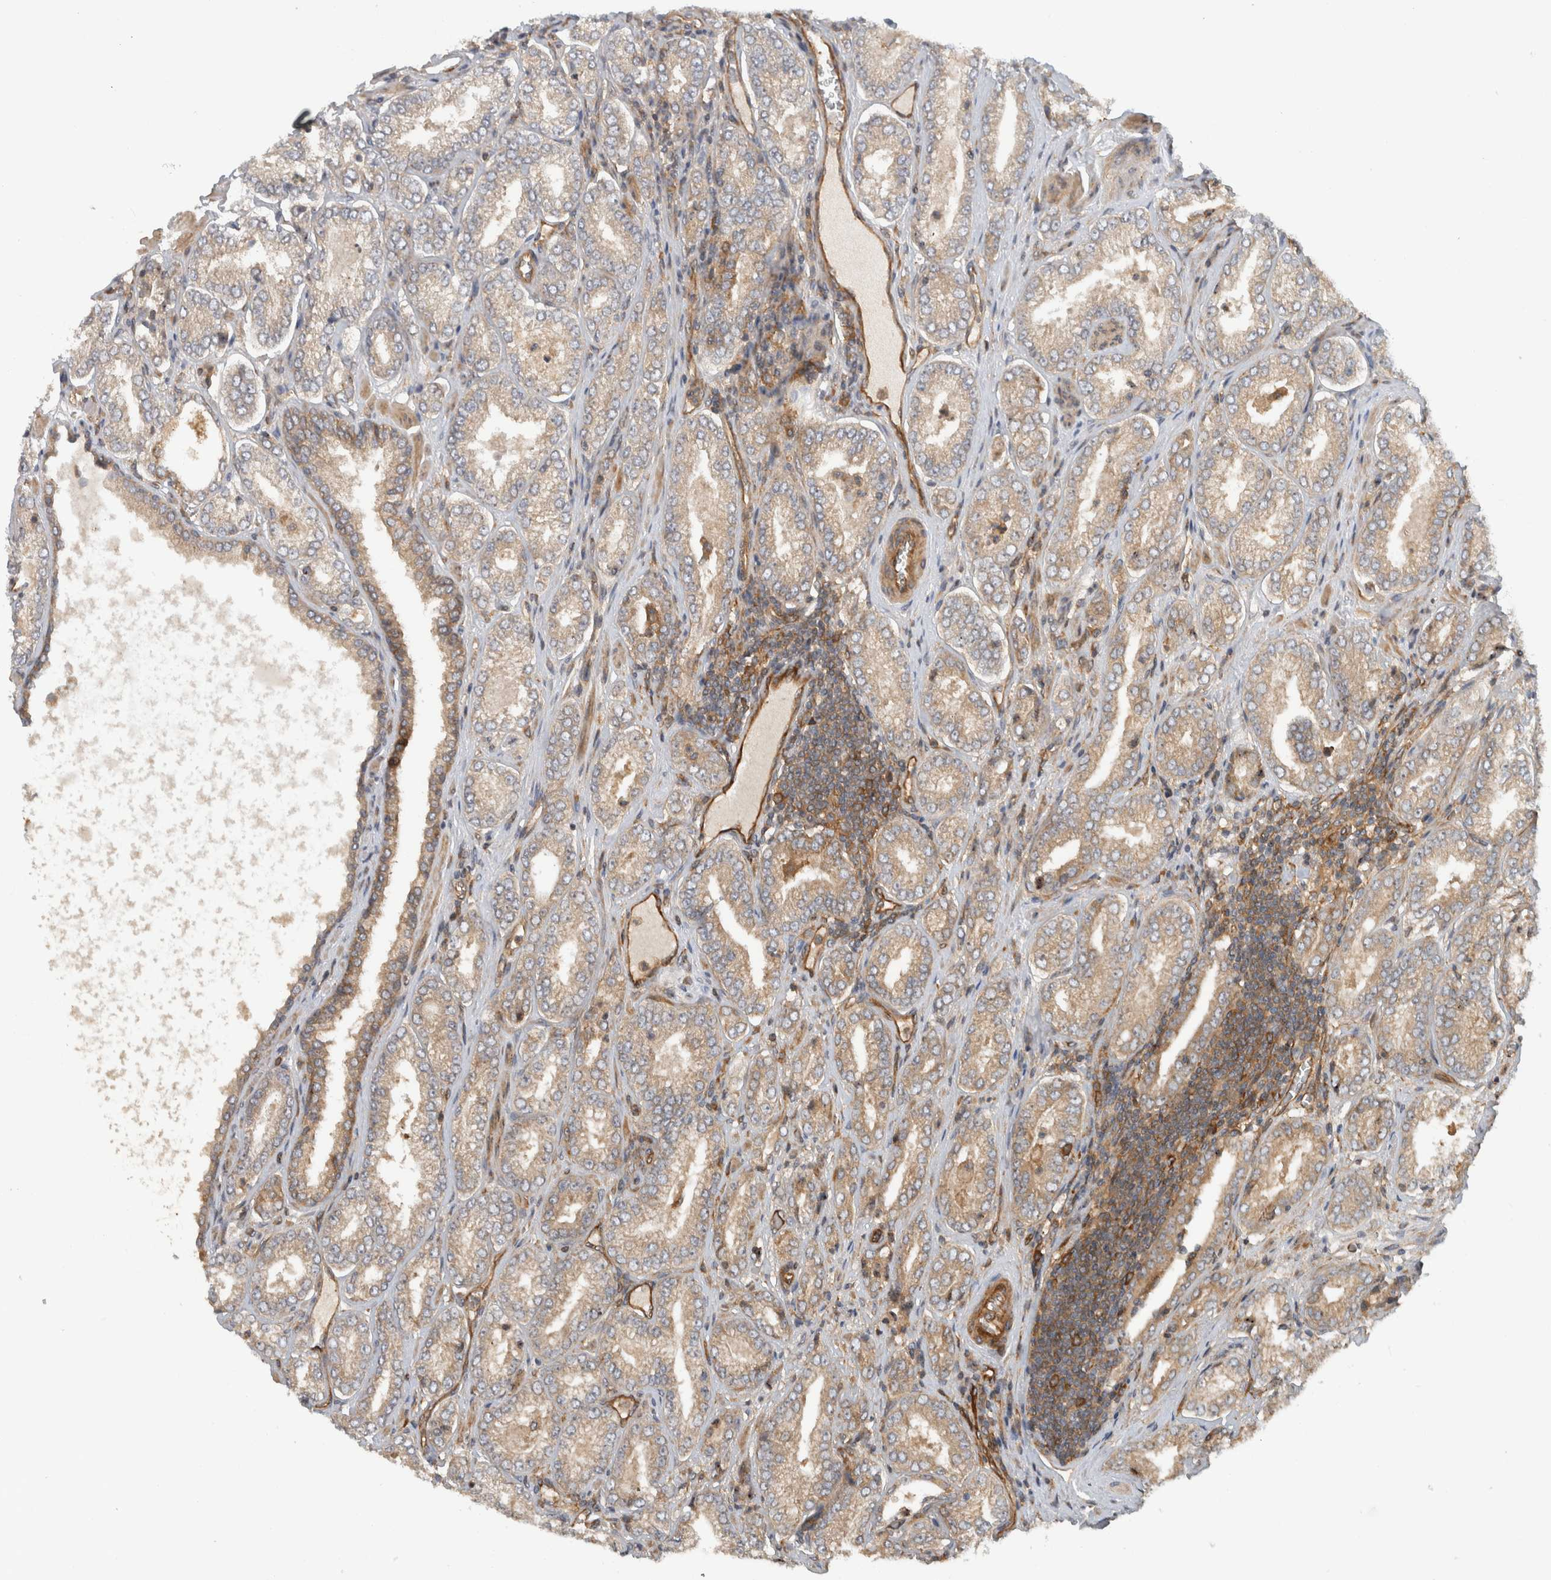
{"staining": {"intensity": "moderate", "quantity": ">75%", "location": "cytoplasmic/membranous"}, "tissue": "prostate cancer", "cell_type": "Tumor cells", "image_type": "cancer", "snomed": [{"axis": "morphology", "description": "Adenocarcinoma, Low grade"}, {"axis": "topography", "description": "Prostate"}], "caption": "Brown immunohistochemical staining in human prostate cancer (adenocarcinoma (low-grade)) exhibits moderate cytoplasmic/membranous expression in approximately >75% of tumor cells.", "gene": "WASF2", "patient": {"sex": "male", "age": 62}}